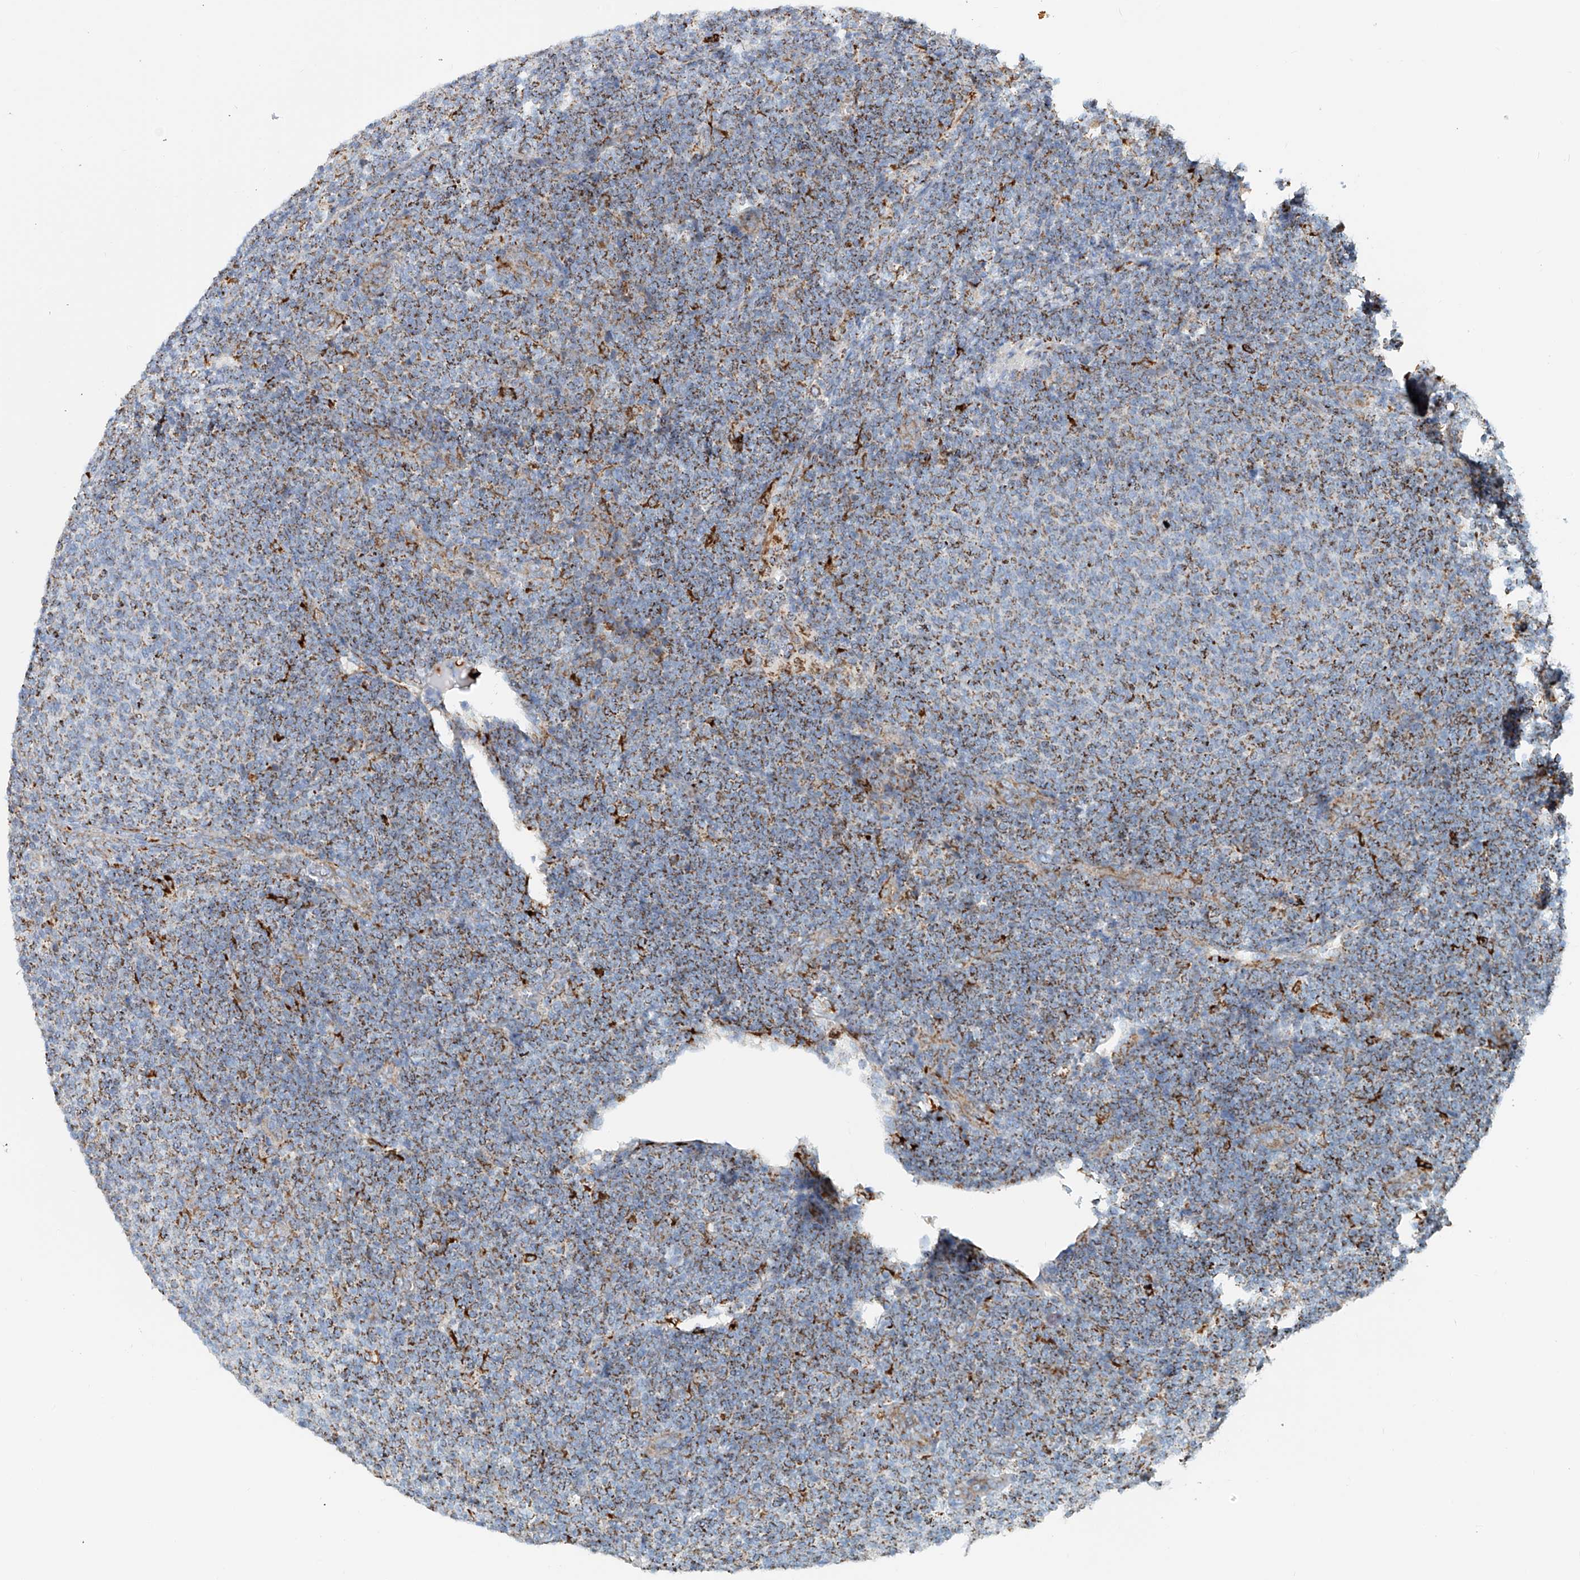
{"staining": {"intensity": "moderate", "quantity": "25%-75%", "location": "cytoplasmic/membranous"}, "tissue": "lymphoma", "cell_type": "Tumor cells", "image_type": "cancer", "snomed": [{"axis": "morphology", "description": "Malignant lymphoma, non-Hodgkin's type, Low grade"}, {"axis": "topography", "description": "Lymph node"}], "caption": "An image of human lymphoma stained for a protein reveals moderate cytoplasmic/membranous brown staining in tumor cells.", "gene": "CARD10", "patient": {"sex": "male", "age": 66}}